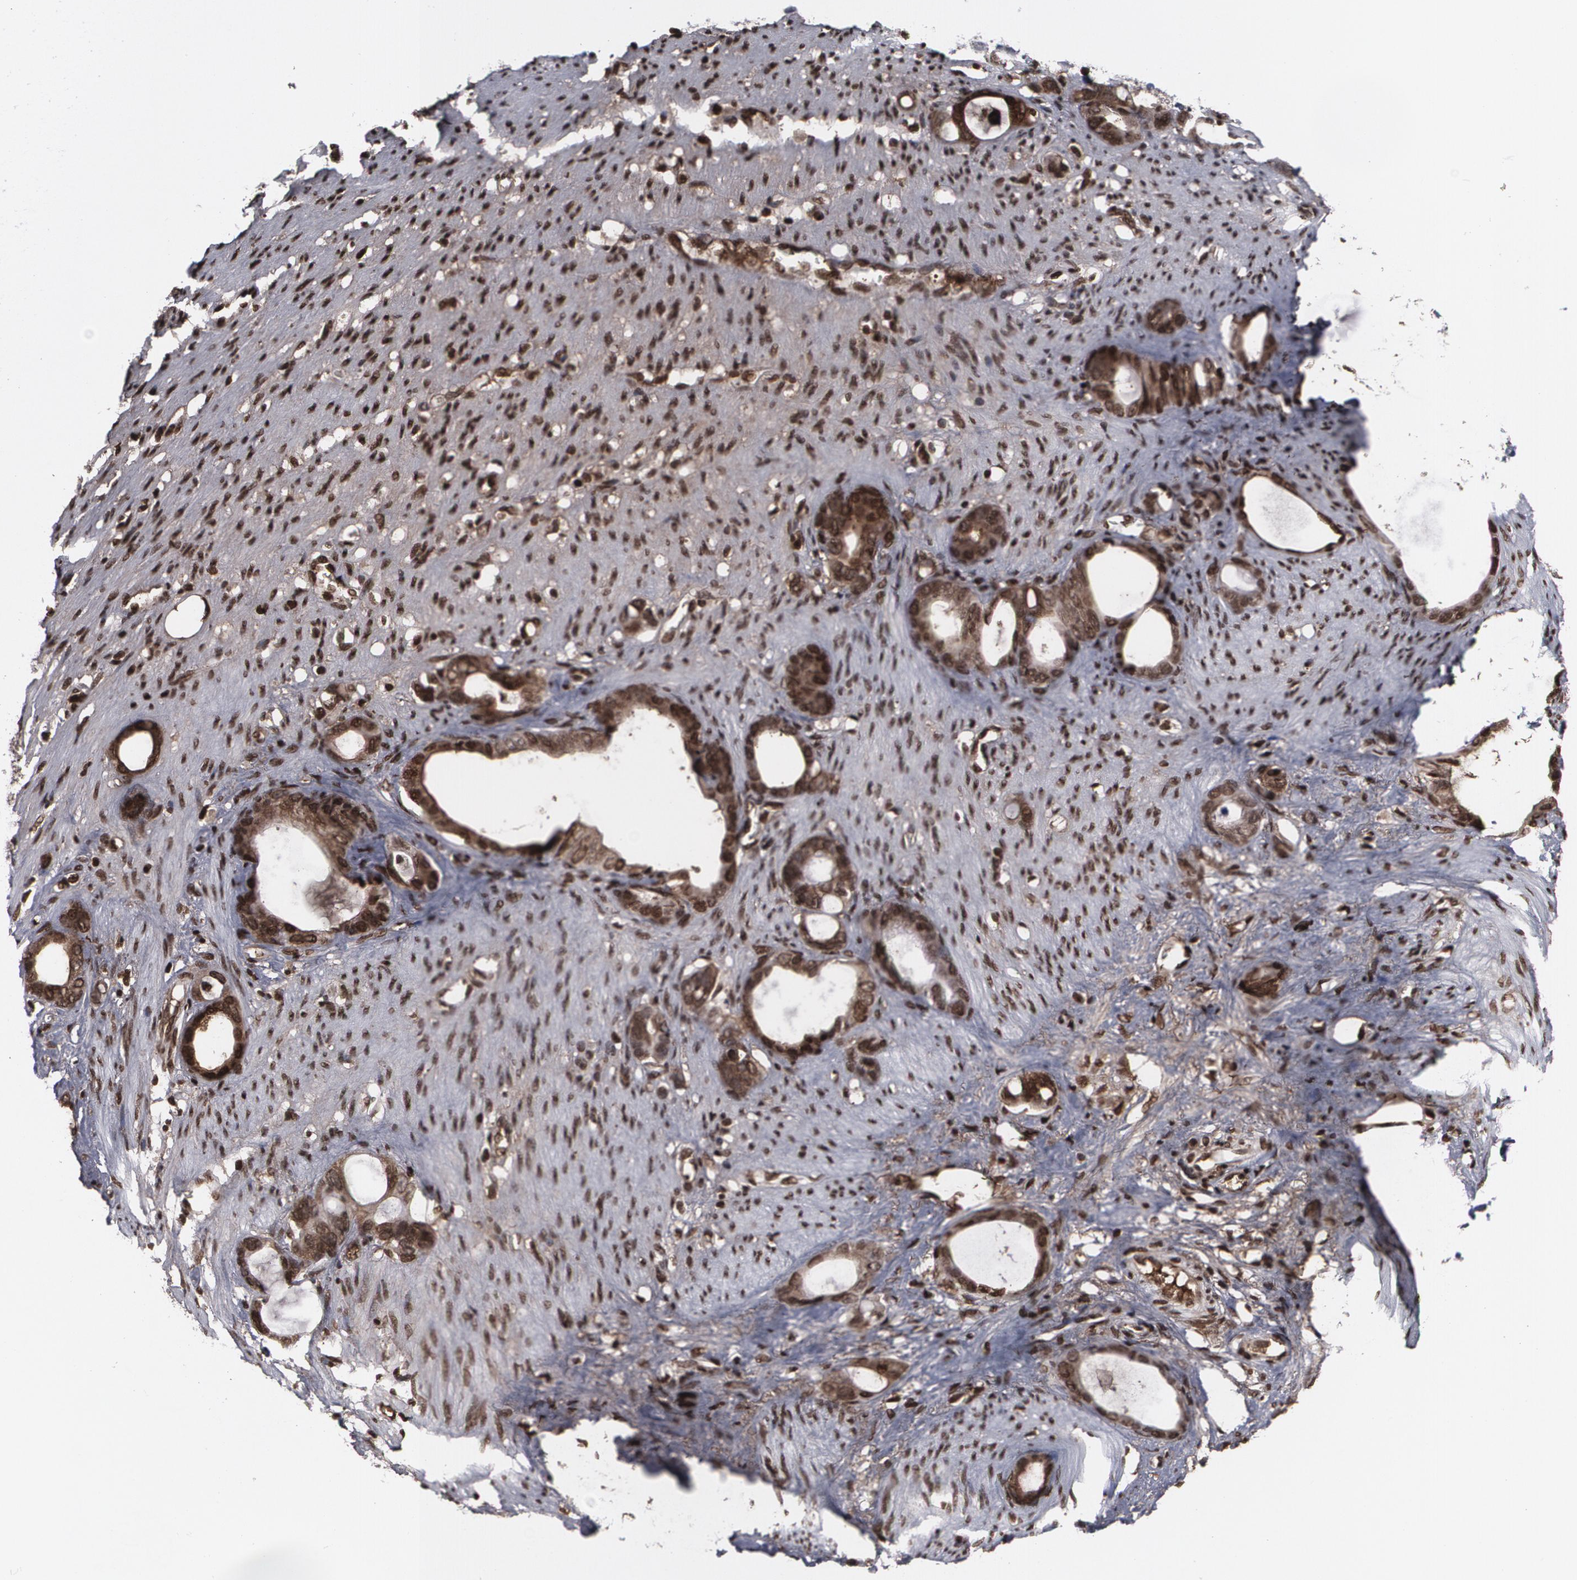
{"staining": {"intensity": "moderate", "quantity": "25%-75%", "location": "cytoplasmic/membranous,nuclear"}, "tissue": "stomach cancer", "cell_type": "Tumor cells", "image_type": "cancer", "snomed": [{"axis": "morphology", "description": "Adenocarcinoma, NOS"}, {"axis": "topography", "description": "Stomach"}], "caption": "Immunohistochemical staining of human stomach cancer demonstrates medium levels of moderate cytoplasmic/membranous and nuclear protein positivity in approximately 25%-75% of tumor cells. (DAB (3,3'-diaminobenzidine) IHC with brightfield microscopy, high magnification).", "gene": "LRG1", "patient": {"sex": "female", "age": 75}}